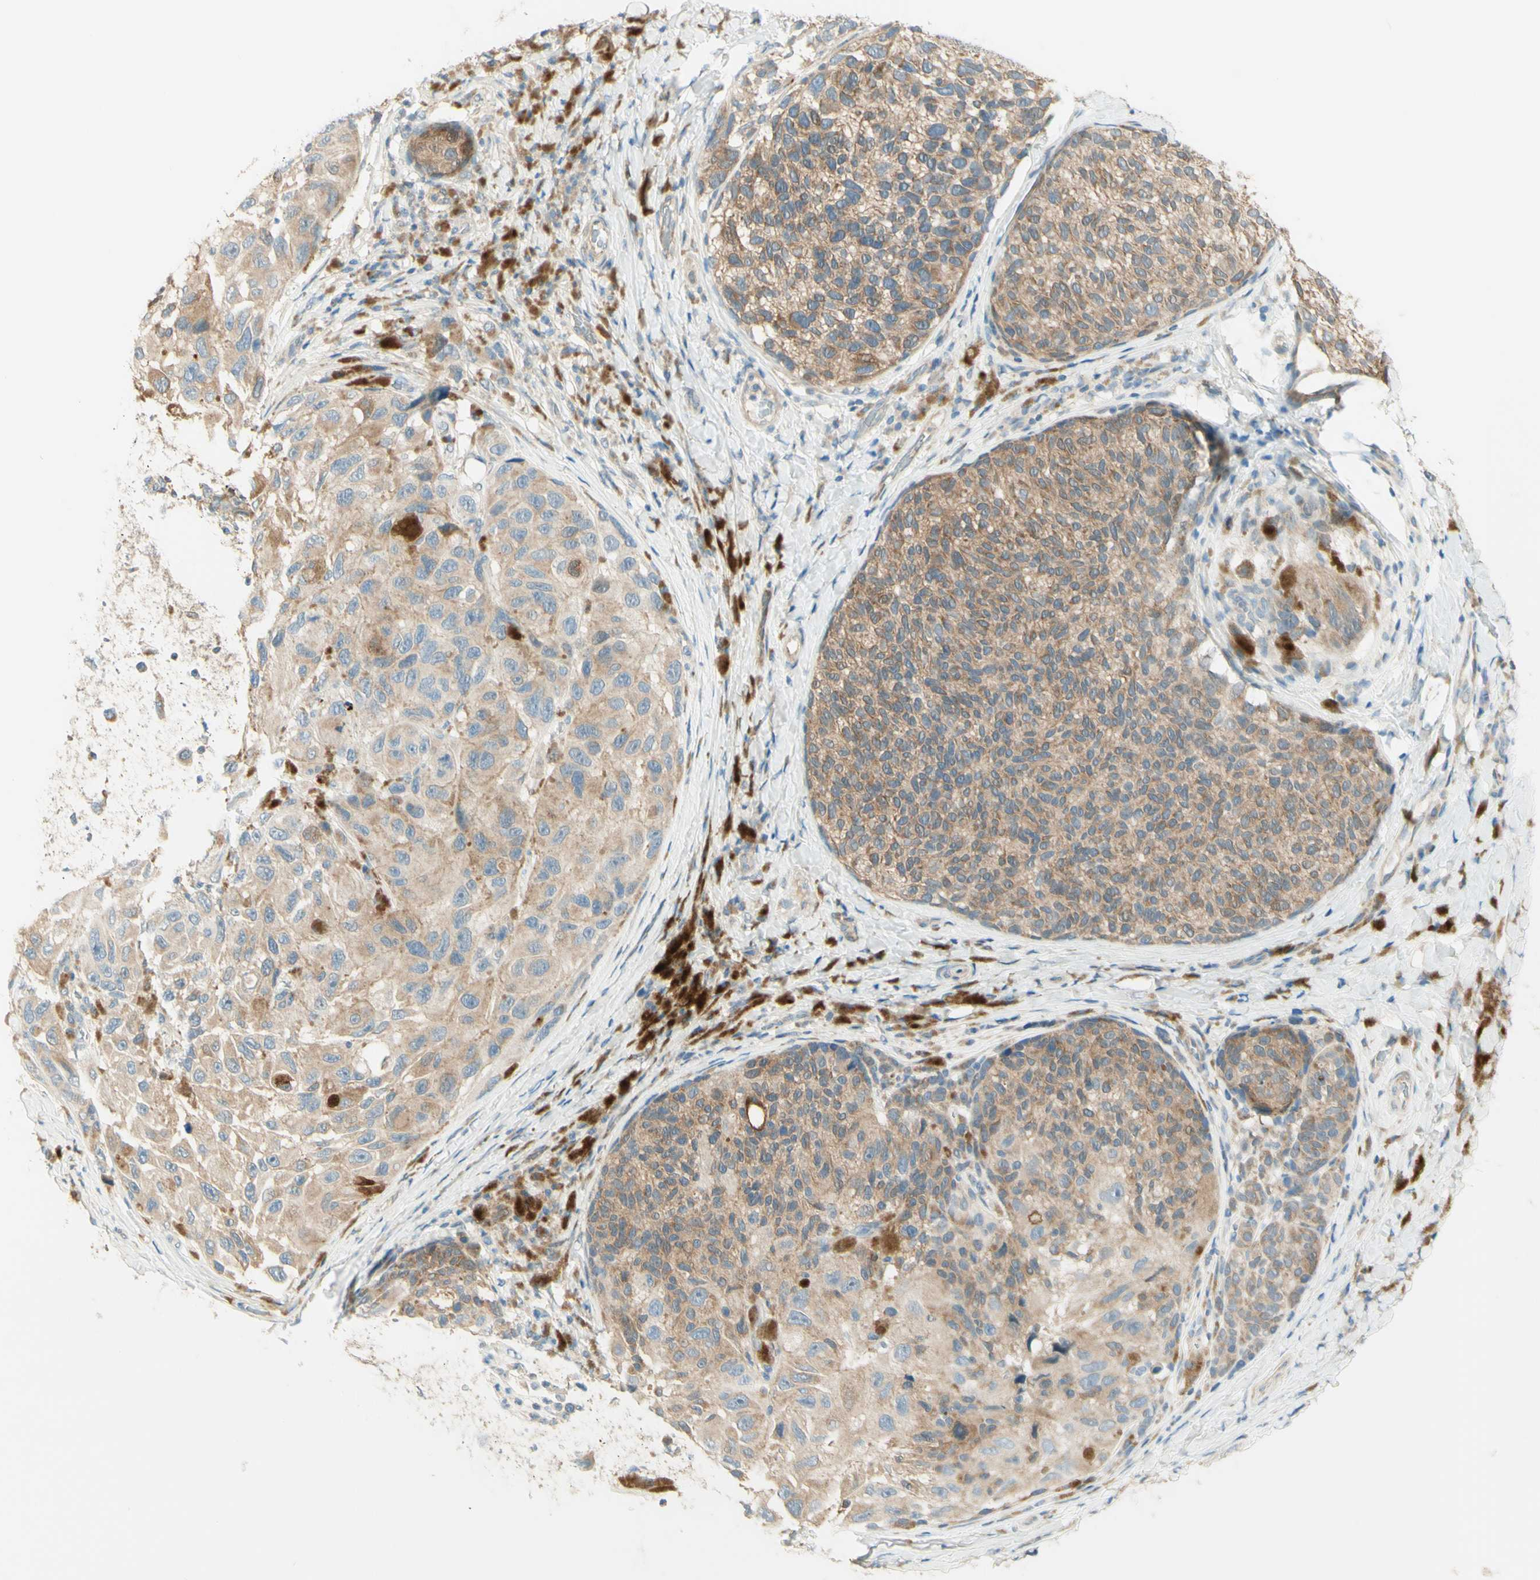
{"staining": {"intensity": "moderate", "quantity": ">75%", "location": "cytoplasmic/membranous"}, "tissue": "melanoma", "cell_type": "Tumor cells", "image_type": "cancer", "snomed": [{"axis": "morphology", "description": "Malignant melanoma, NOS"}, {"axis": "topography", "description": "Skin"}], "caption": "Protein expression analysis of human malignant melanoma reveals moderate cytoplasmic/membranous positivity in about >75% of tumor cells.", "gene": "PROM1", "patient": {"sex": "female", "age": 73}}